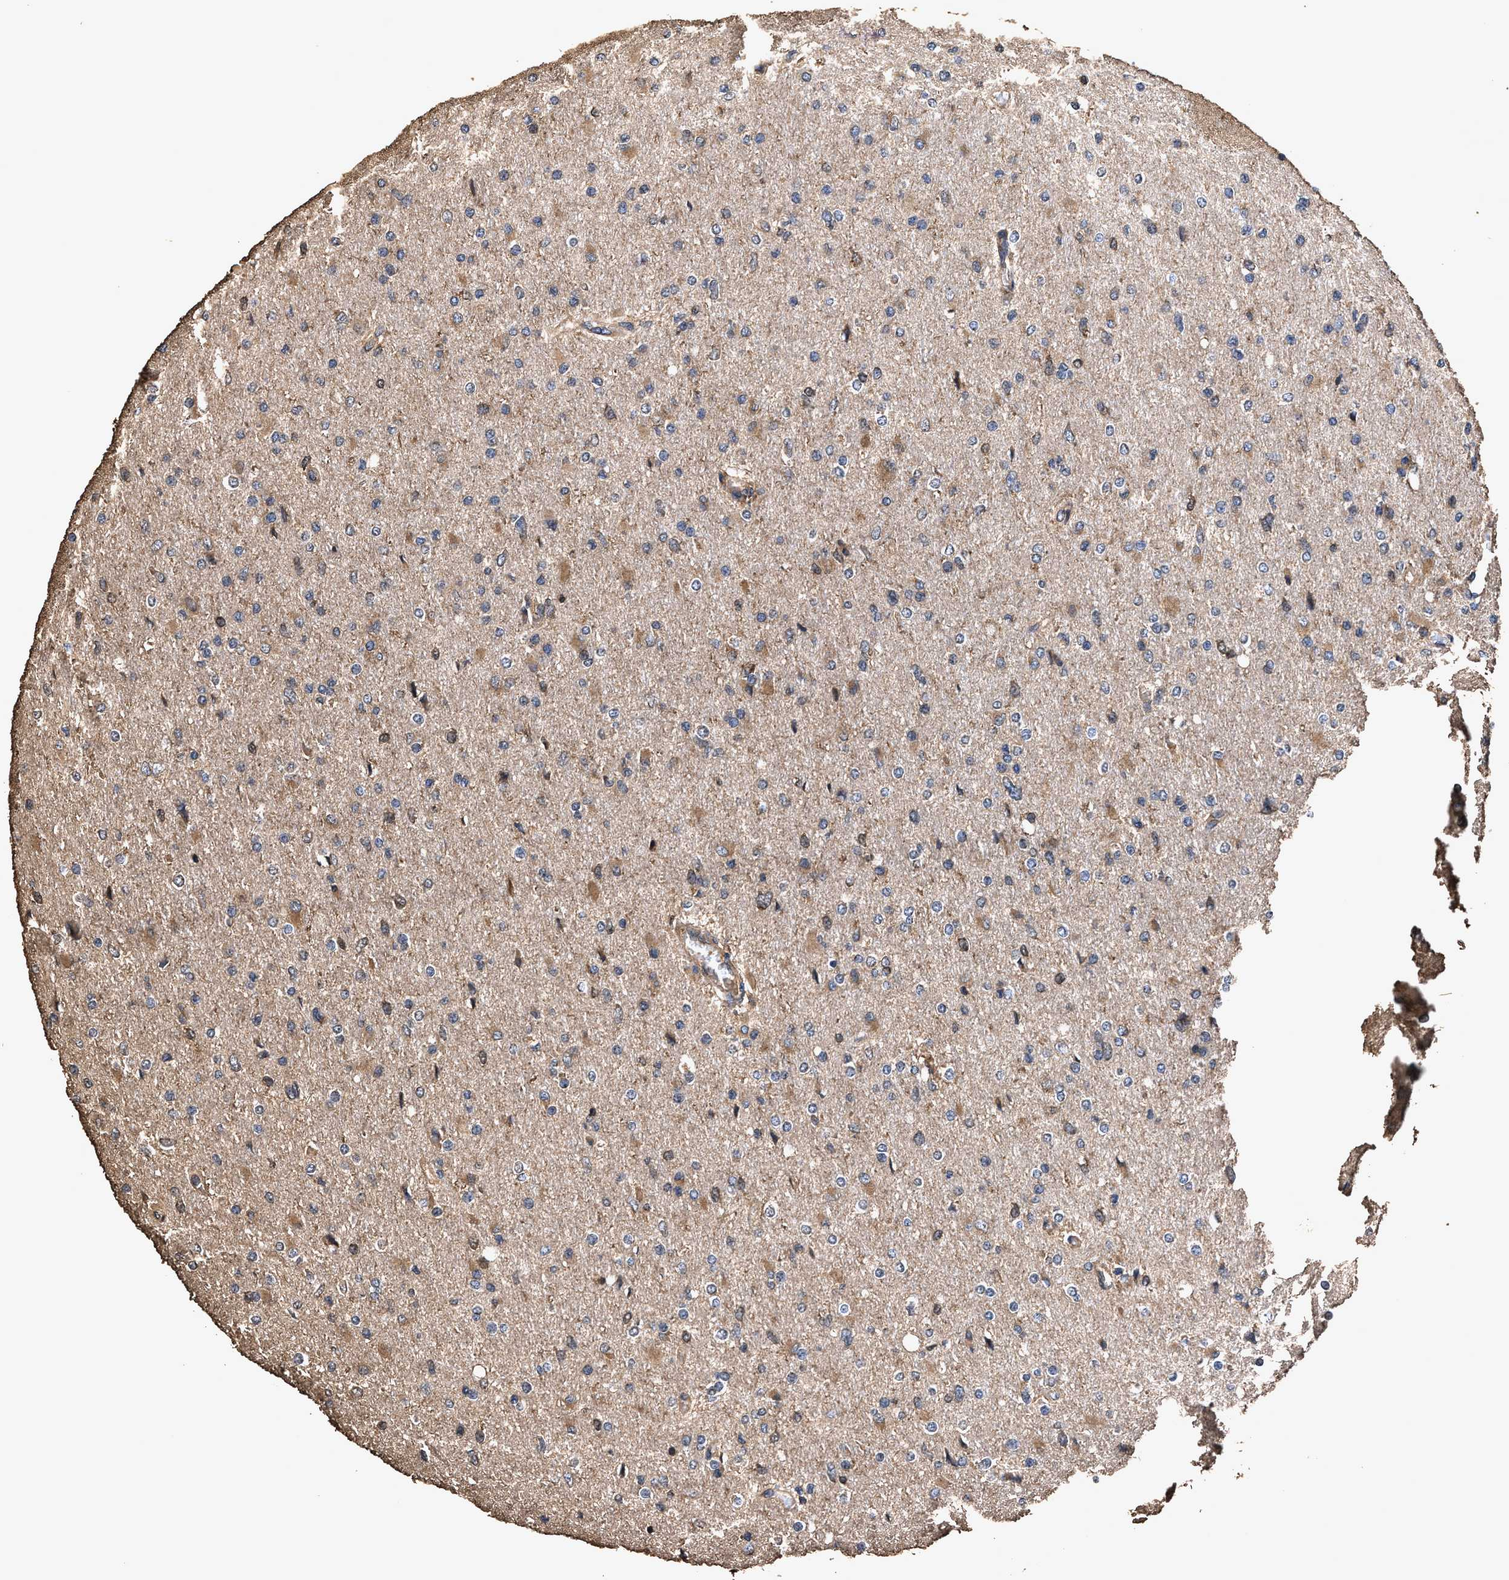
{"staining": {"intensity": "moderate", "quantity": "<25%", "location": "cytoplasmic/membranous"}, "tissue": "glioma", "cell_type": "Tumor cells", "image_type": "cancer", "snomed": [{"axis": "morphology", "description": "Glioma, malignant, High grade"}, {"axis": "topography", "description": "Cerebral cortex"}], "caption": "The photomicrograph shows staining of glioma, revealing moderate cytoplasmic/membranous protein staining (brown color) within tumor cells.", "gene": "ZMYND19", "patient": {"sex": "female", "age": 36}}